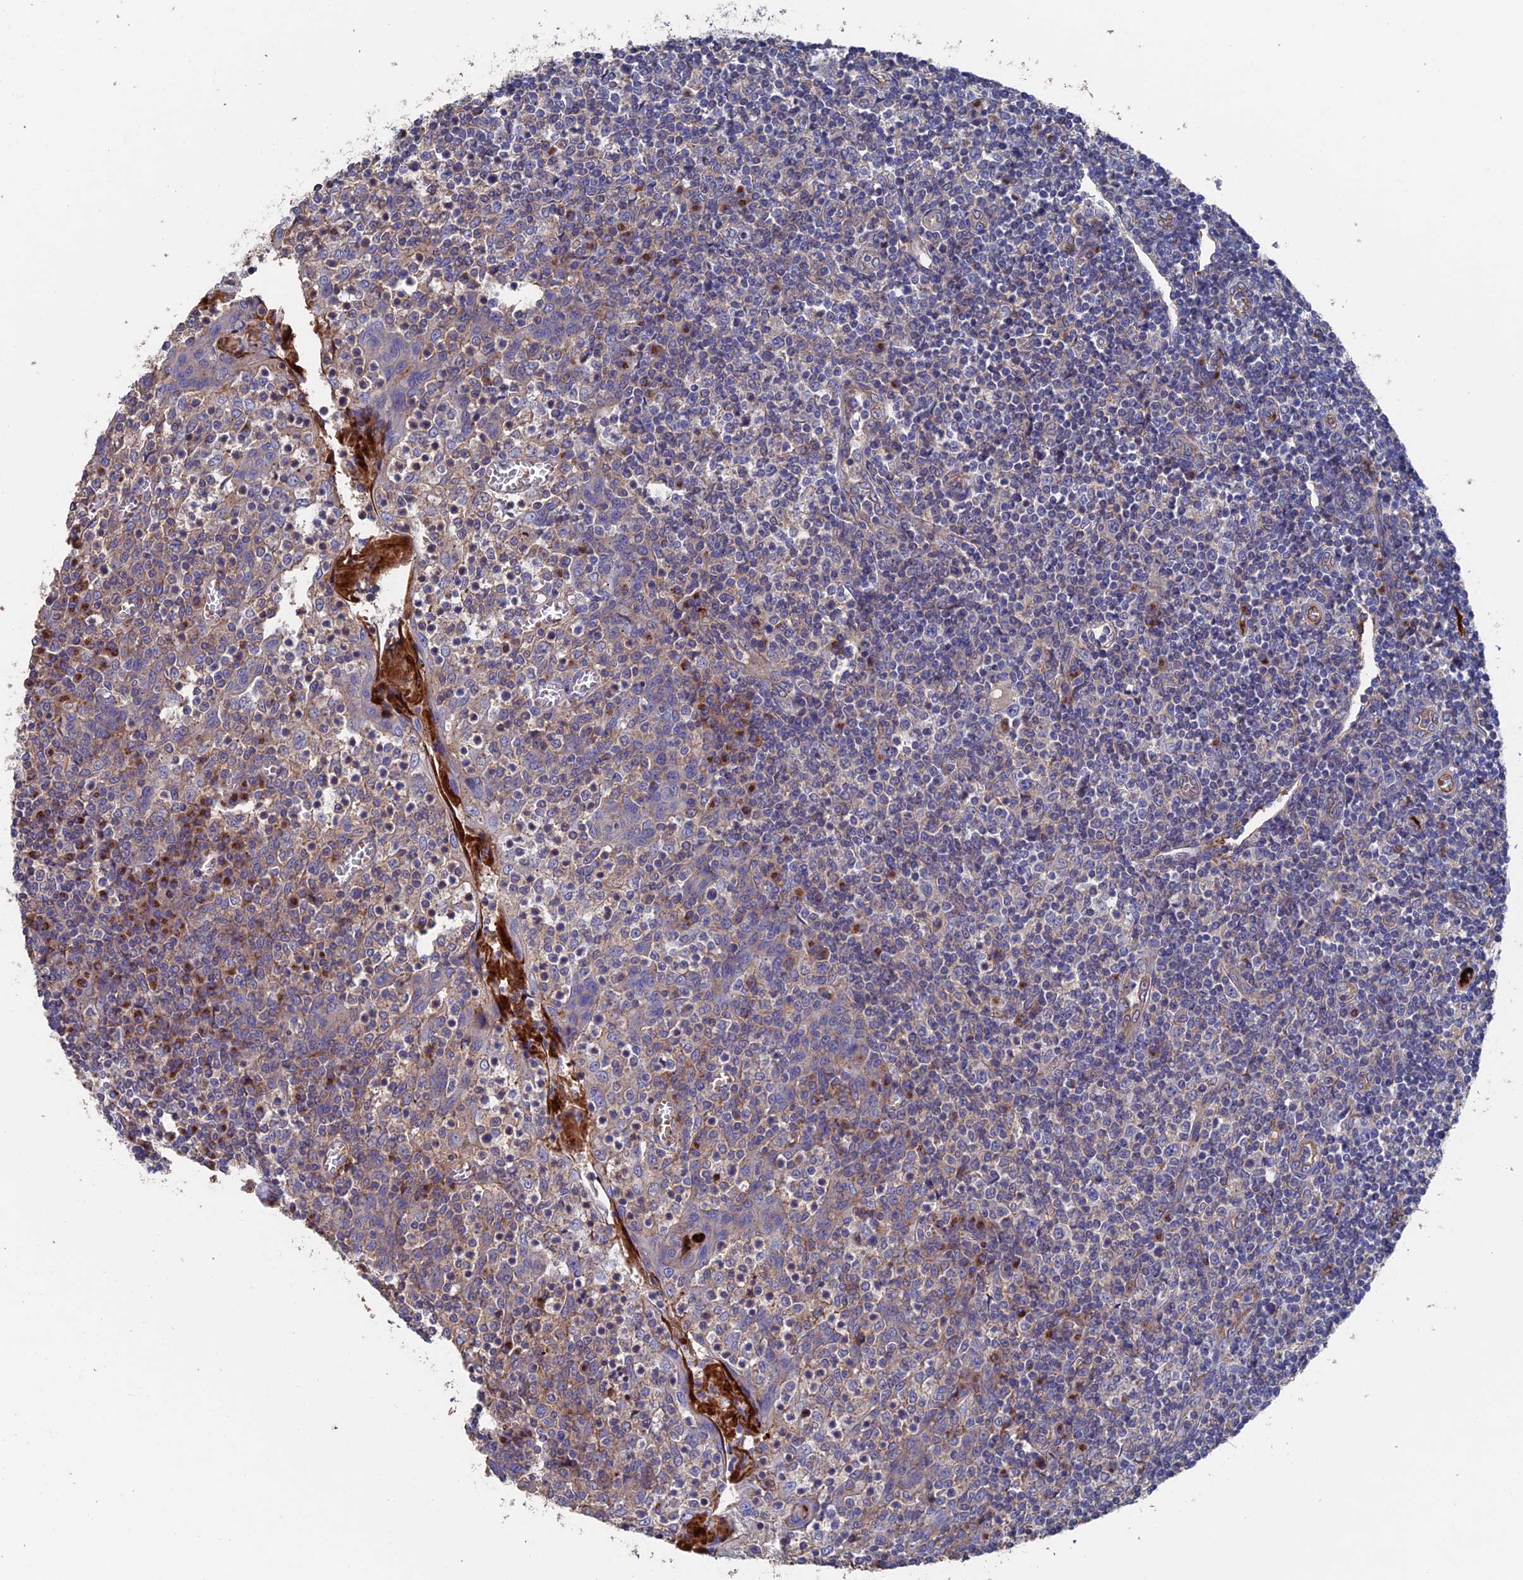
{"staining": {"intensity": "moderate", "quantity": "<25%", "location": "cytoplasmic/membranous"}, "tissue": "tonsil", "cell_type": "Germinal center cells", "image_type": "normal", "snomed": [{"axis": "morphology", "description": "Normal tissue, NOS"}, {"axis": "topography", "description": "Tonsil"}], "caption": "High-magnification brightfield microscopy of unremarkable tonsil stained with DAB (brown) and counterstained with hematoxylin (blue). germinal center cells exhibit moderate cytoplasmic/membranous staining is present in about<25% of cells.", "gene": "HPF1", "patient": {"sex": "female", "age": 19}}